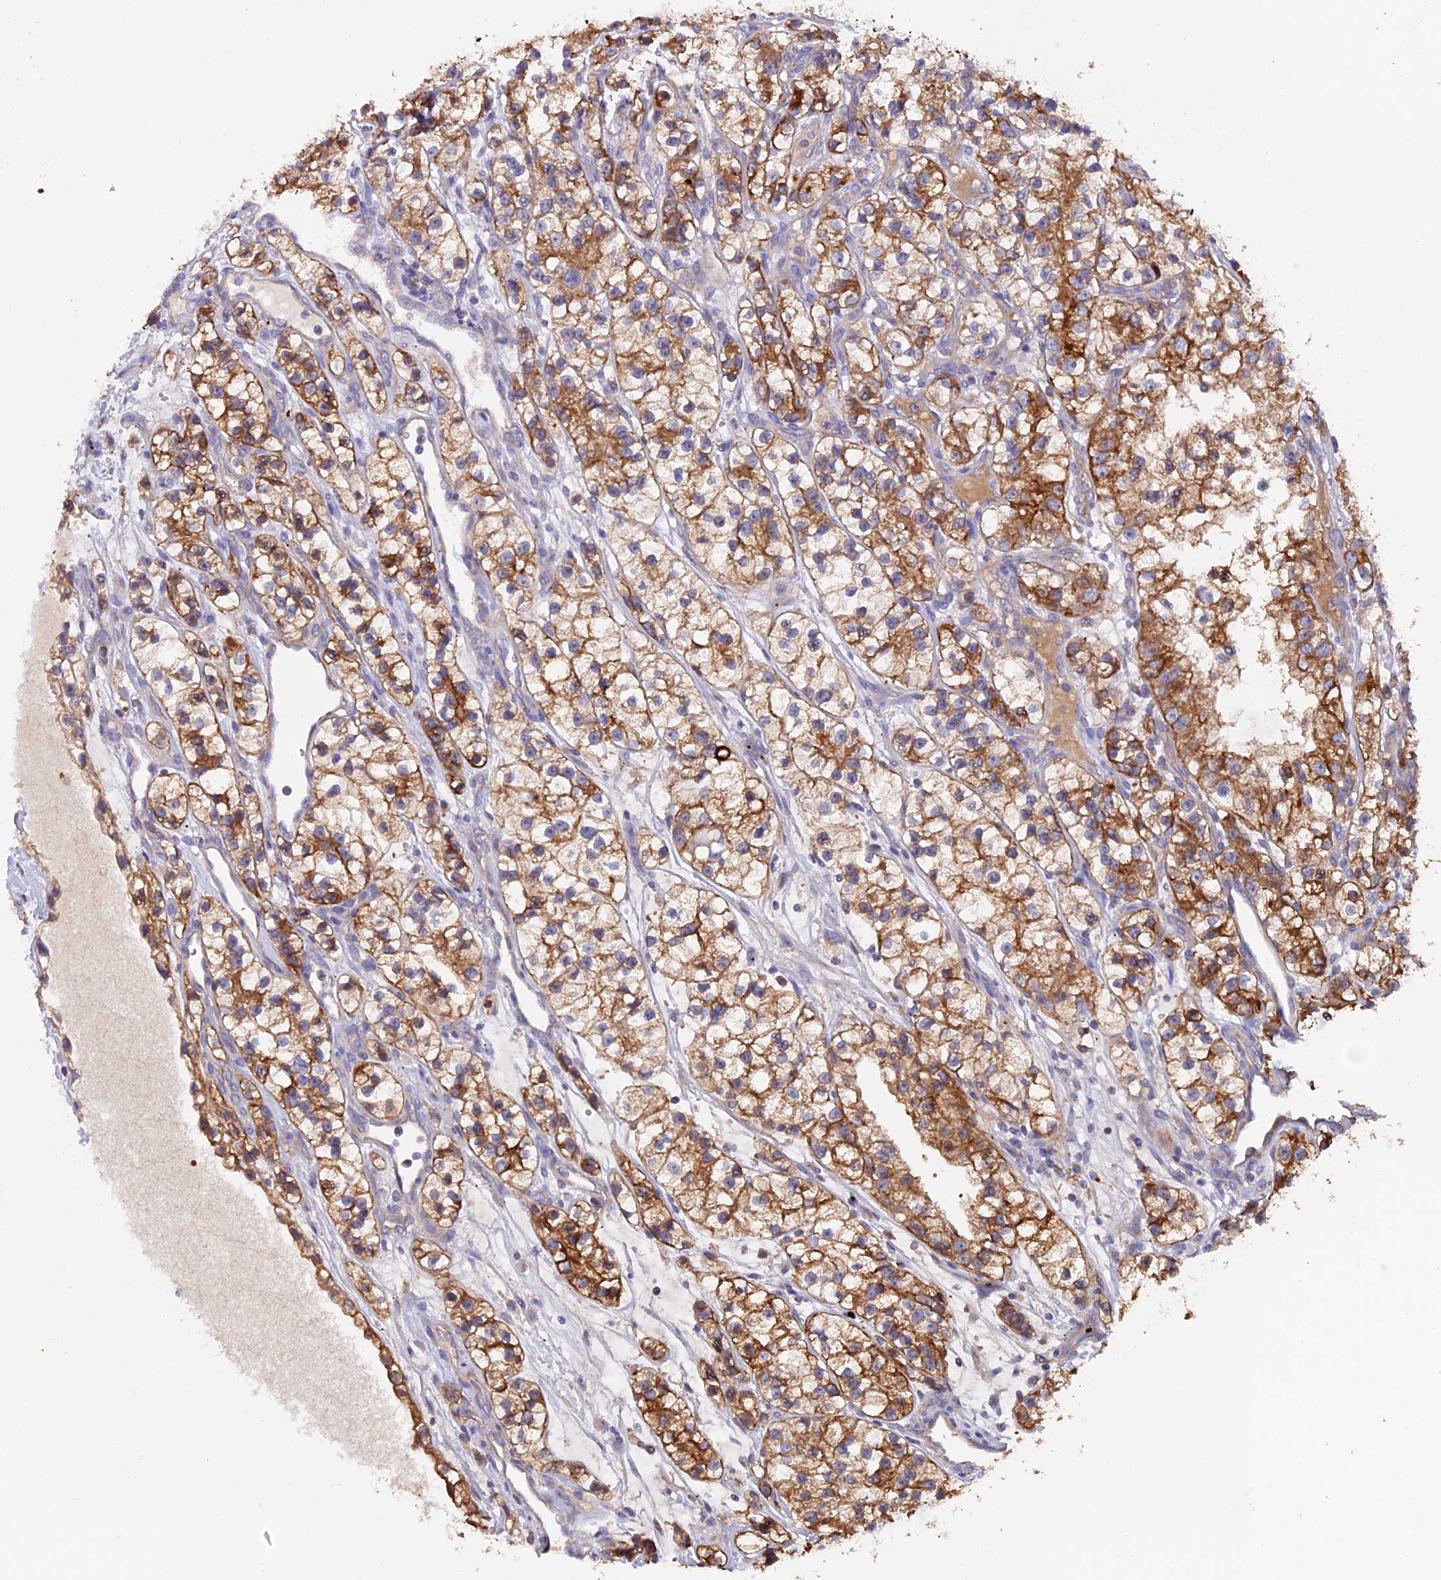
{"staining": {"intensity": "moderate", "quantity": ">75%", "location": "cytoplasmic/membranous"}, "tissue": "renal cancer", "cell_type": "Tumor cells", "image_type": "cancer", "snomed": [{"axis": "morphology", "description": "Adenocarcinoma, NOS"}, {"axis": "topography", "description": "Kidney"}], "caption": "Brown immunohistochemical staining in human adenocarcinoma (renal) shows moderate cytoplasmic/membranous staining in approximately >75% of tumor cells.", "gene": "PTPN9", "patient": {"sex": "female", "age": 57}}